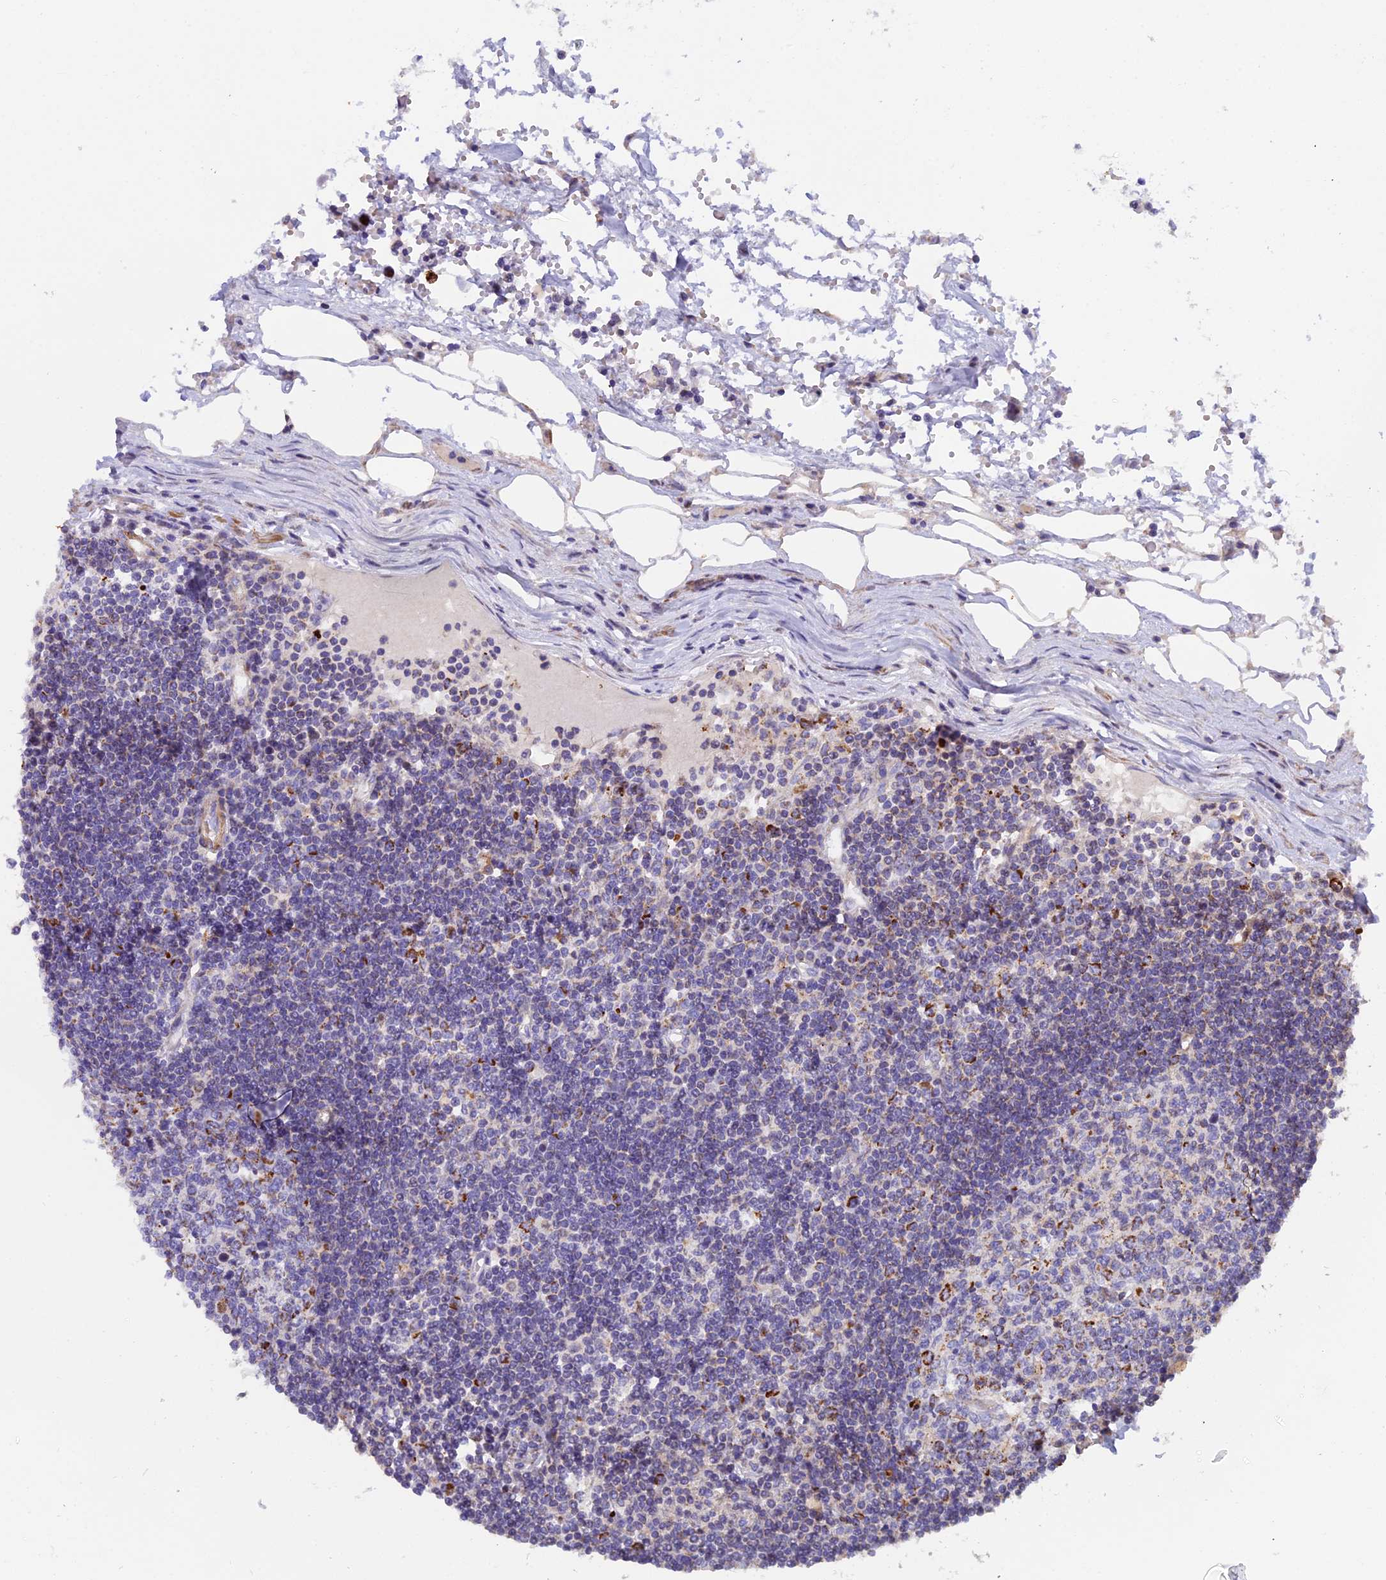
{"staining": {"intensity": "moderate", "quantity": "<25%", "location": "cytoplasmic/membranous"}, "tissue": "lymph node", "cell_type": "Germinal center cells", "image_type": "normal", "snomed": [{"axis": "morphology", "description": "Adenocarcinoma, NOS"}, {"axis": "topography", "description": "Lymph node"}], "caption": "IHC histopathology image of benign human lymph node stained for a protein (brown), which demonstrates low levels of moderate cytoplasmic/membranous expression in approximately <25% of germinal center cells.", "gene": "CSPG4", "patient": {"sex": "female", "age": 62}}